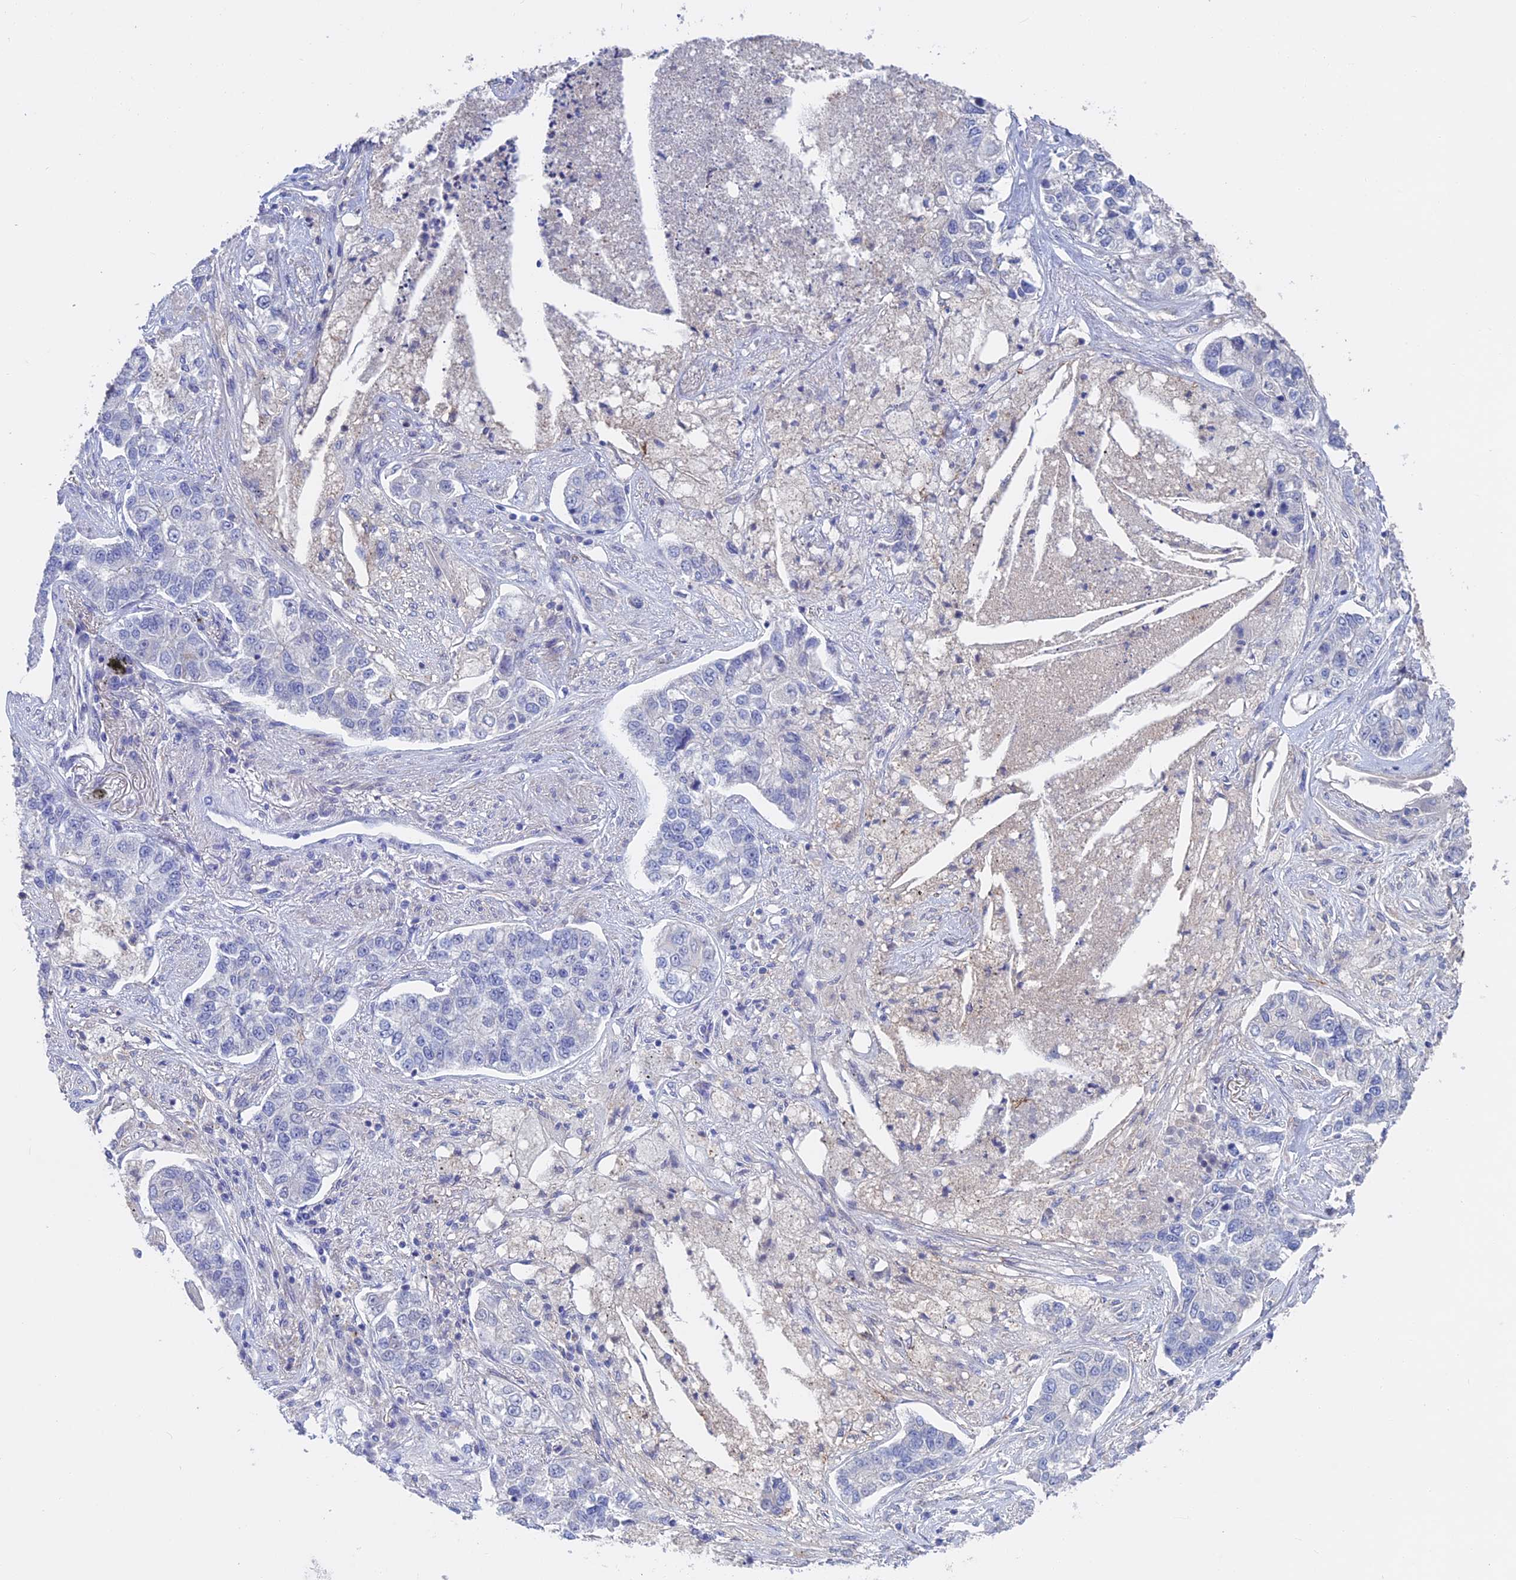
{"staining": {"intensity": "negative", "quantity": "none", "location": "none"}, "tissue": "lung cancer", "cell_type": "Tumor cells", "image_type": "cancer", "snomed": [{"axis": "morphology", "description": "Adenocarcinoma, NOS"}, {"axis": "topography", "description": "Lung"}], "caption": "Lung cancer stained for a protein using immunohistochemistry (IHC) demonstrates no positivity tumor cells.", "gene": "SLC2A6", "patient": {"sex": "male", "age": 49}}